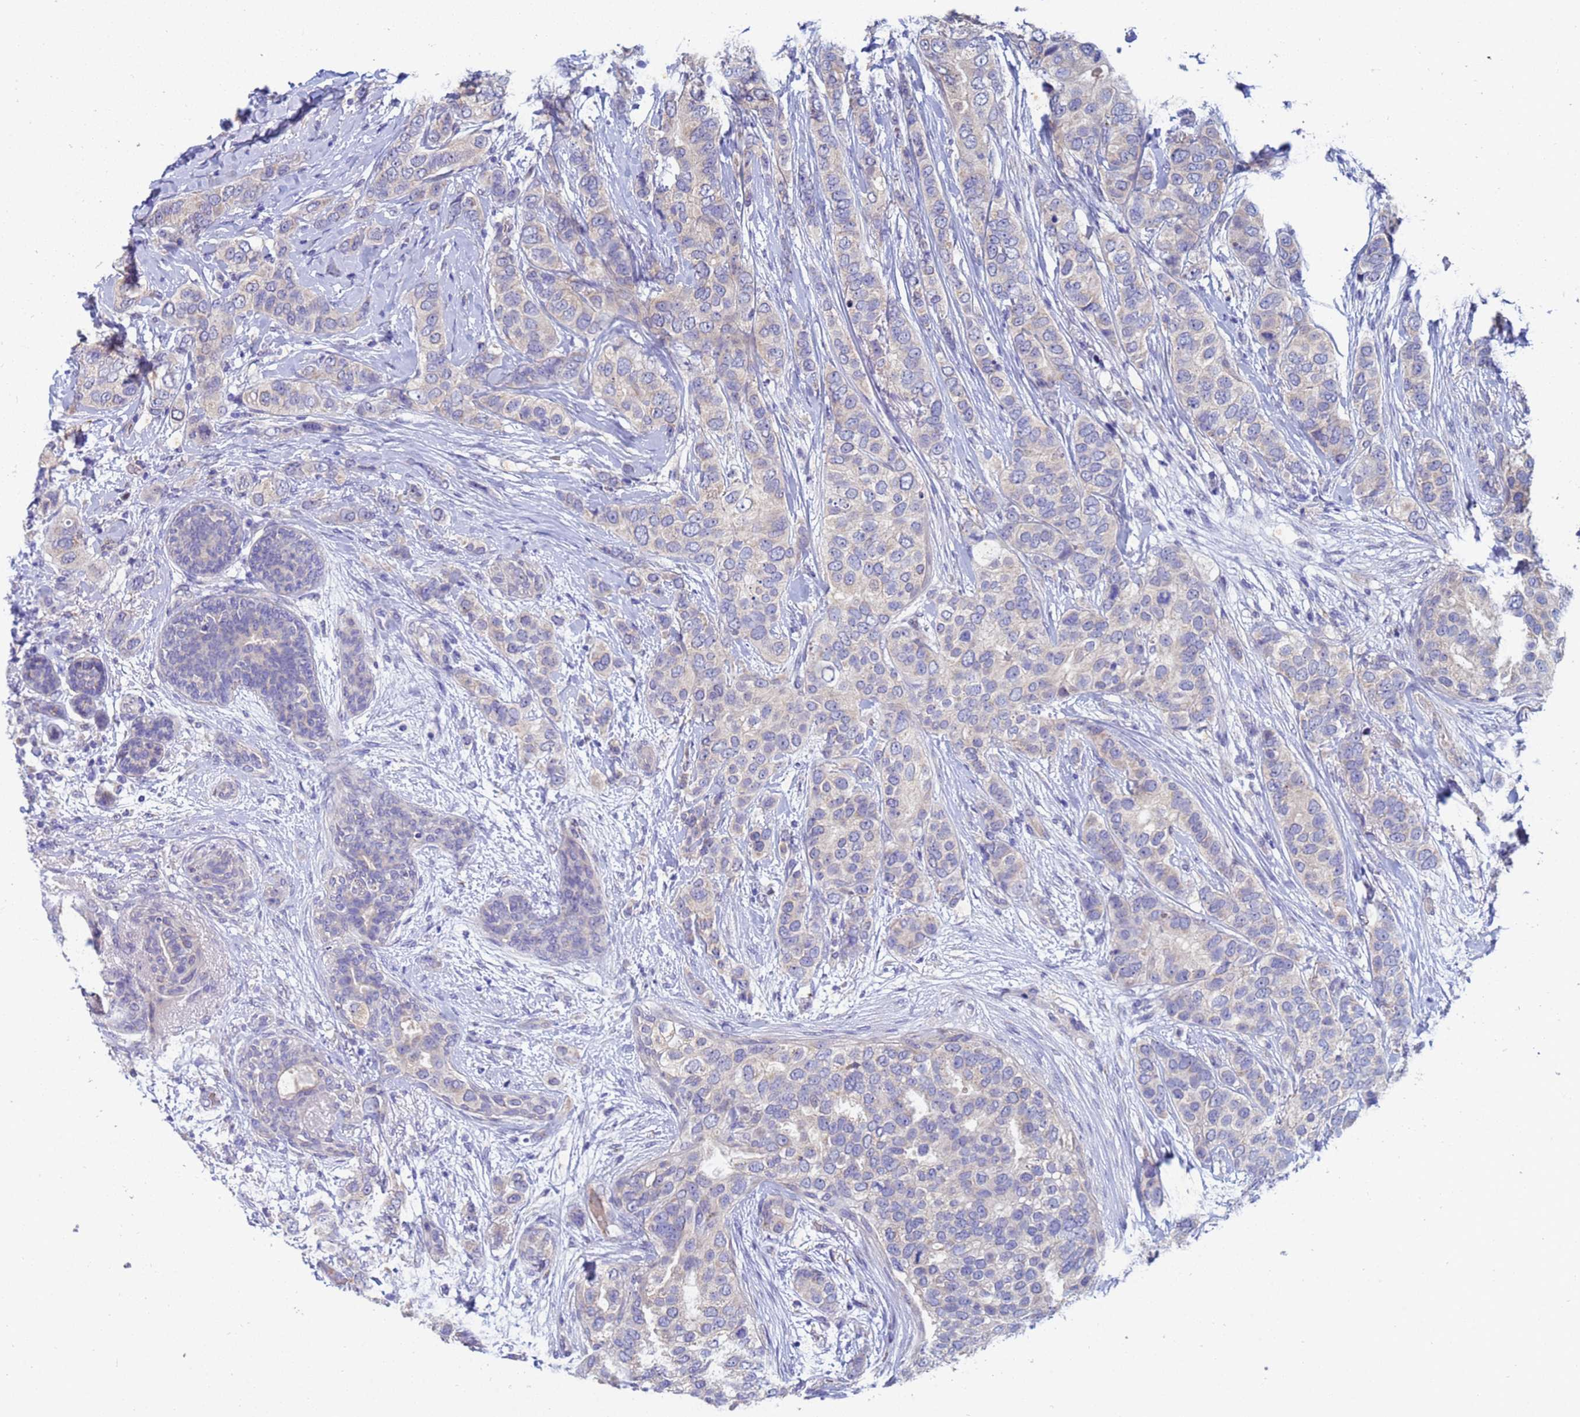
{"staining": {"intensity": "negative", "quantity": "none", "location": "none"}, "tissue": "breast cancer", "cell_type": "Tumor cells", "image_type": "cancer", "snomed": [{"axis": "morphology", "description": "Lobular carcinoma"}, {"axis": "topography", "description": "Breast"}], "caption": "High power microscopy micrograph of an immunohistochemistry photomicrograph of lobular carcinoma (breast), revealing no significant positivity in tumor cells.", "gene": "IHO1", "patient": {"sex": "female", "age": 51}}